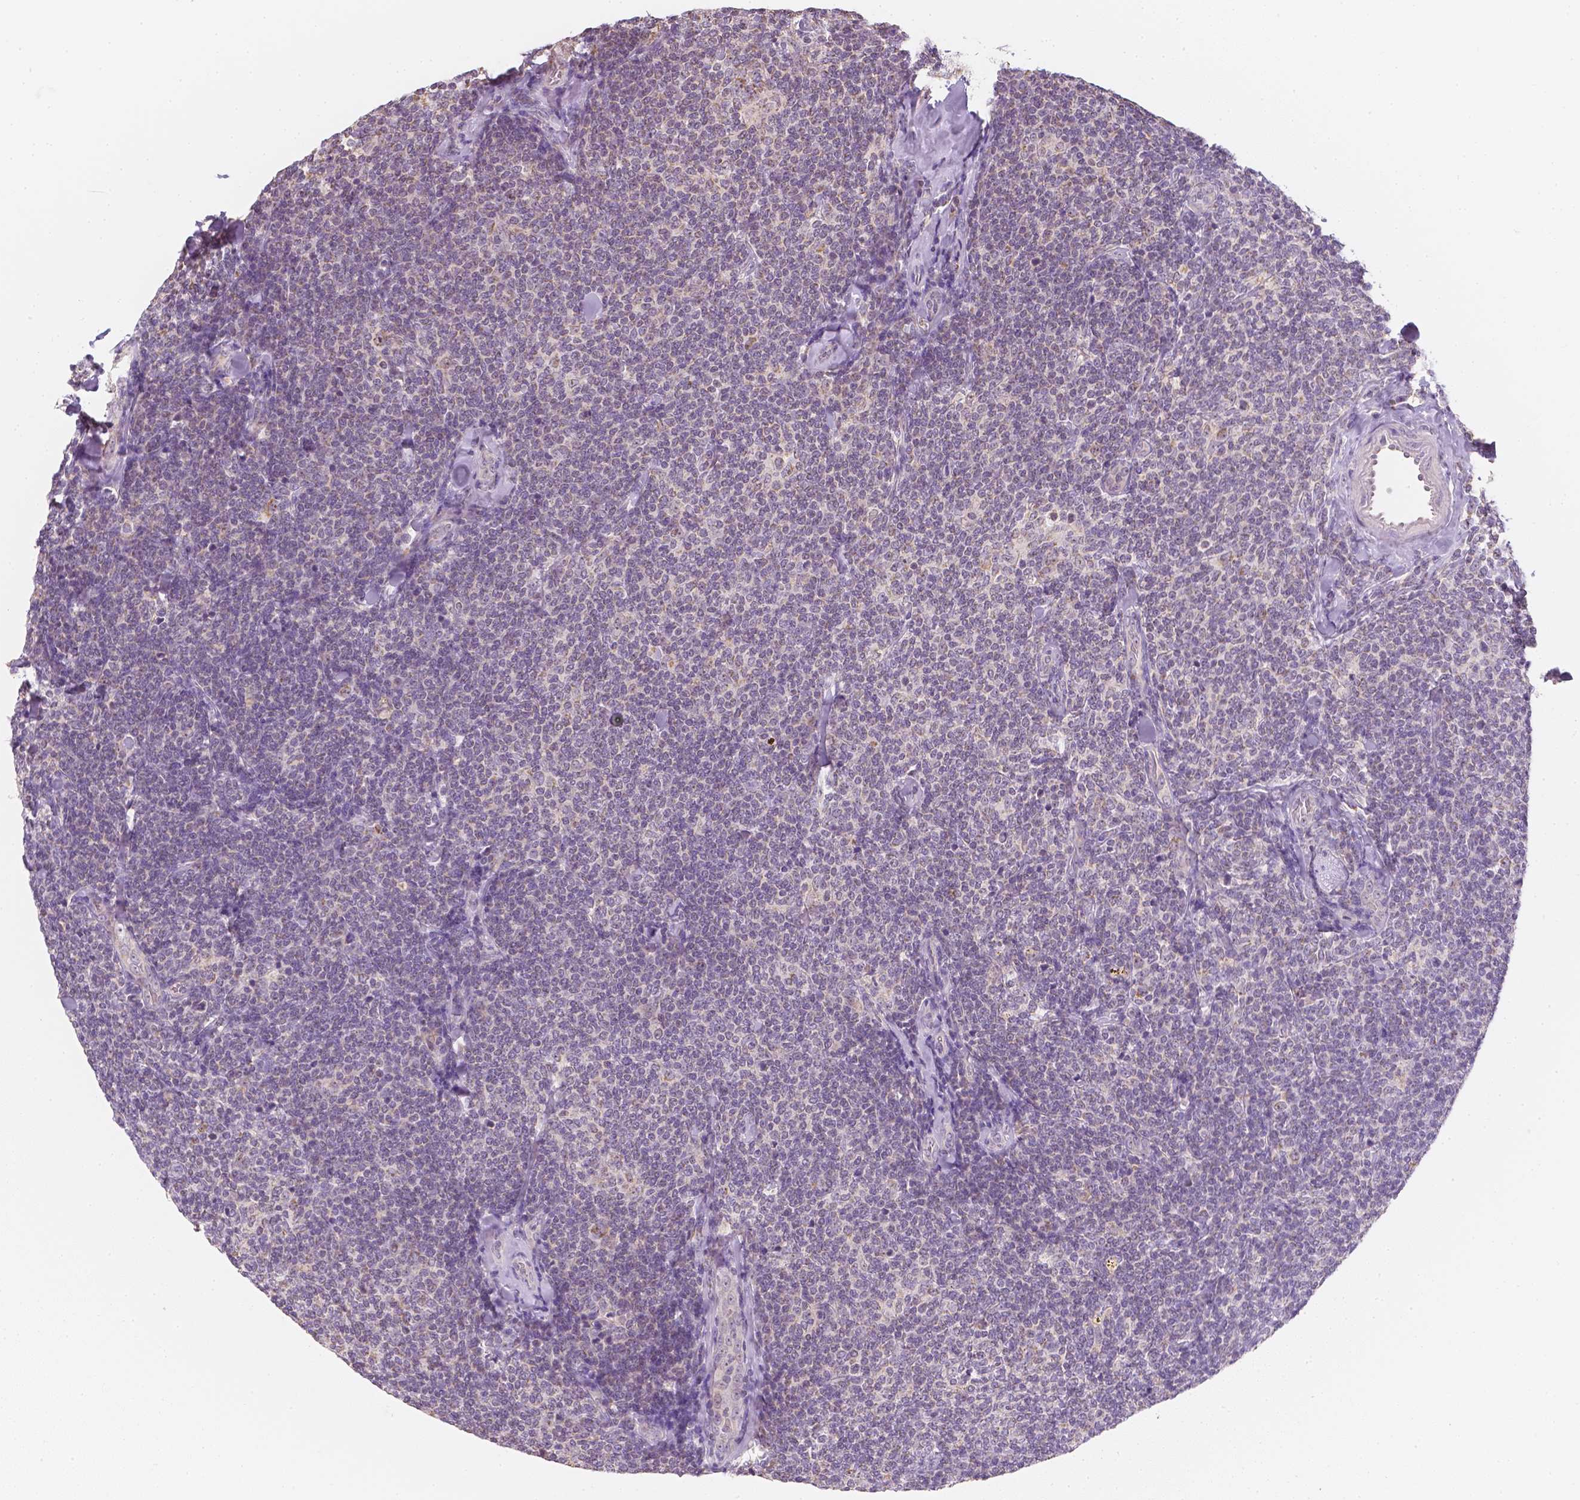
{"staining": {"intensity": "negative", "quantity": "none", "location": "none"}, "tissue": "lymphoma", "cell_type": "Tumor cells", "image_type": "cancer", "snomed": [{"axis": "morphology", "description": "Malignant lymphoma, non-Hodgkin's type, Low grade"}, {"axis": "topography", "description": "Lymph node"}], "caption": "The micrograph displays no significant staining in tumor cells of malignant lymphoma, non-Hodgkin's type (low-grade).", "gene": "NVL", "patient": {"sex": "female", "age": 56}}